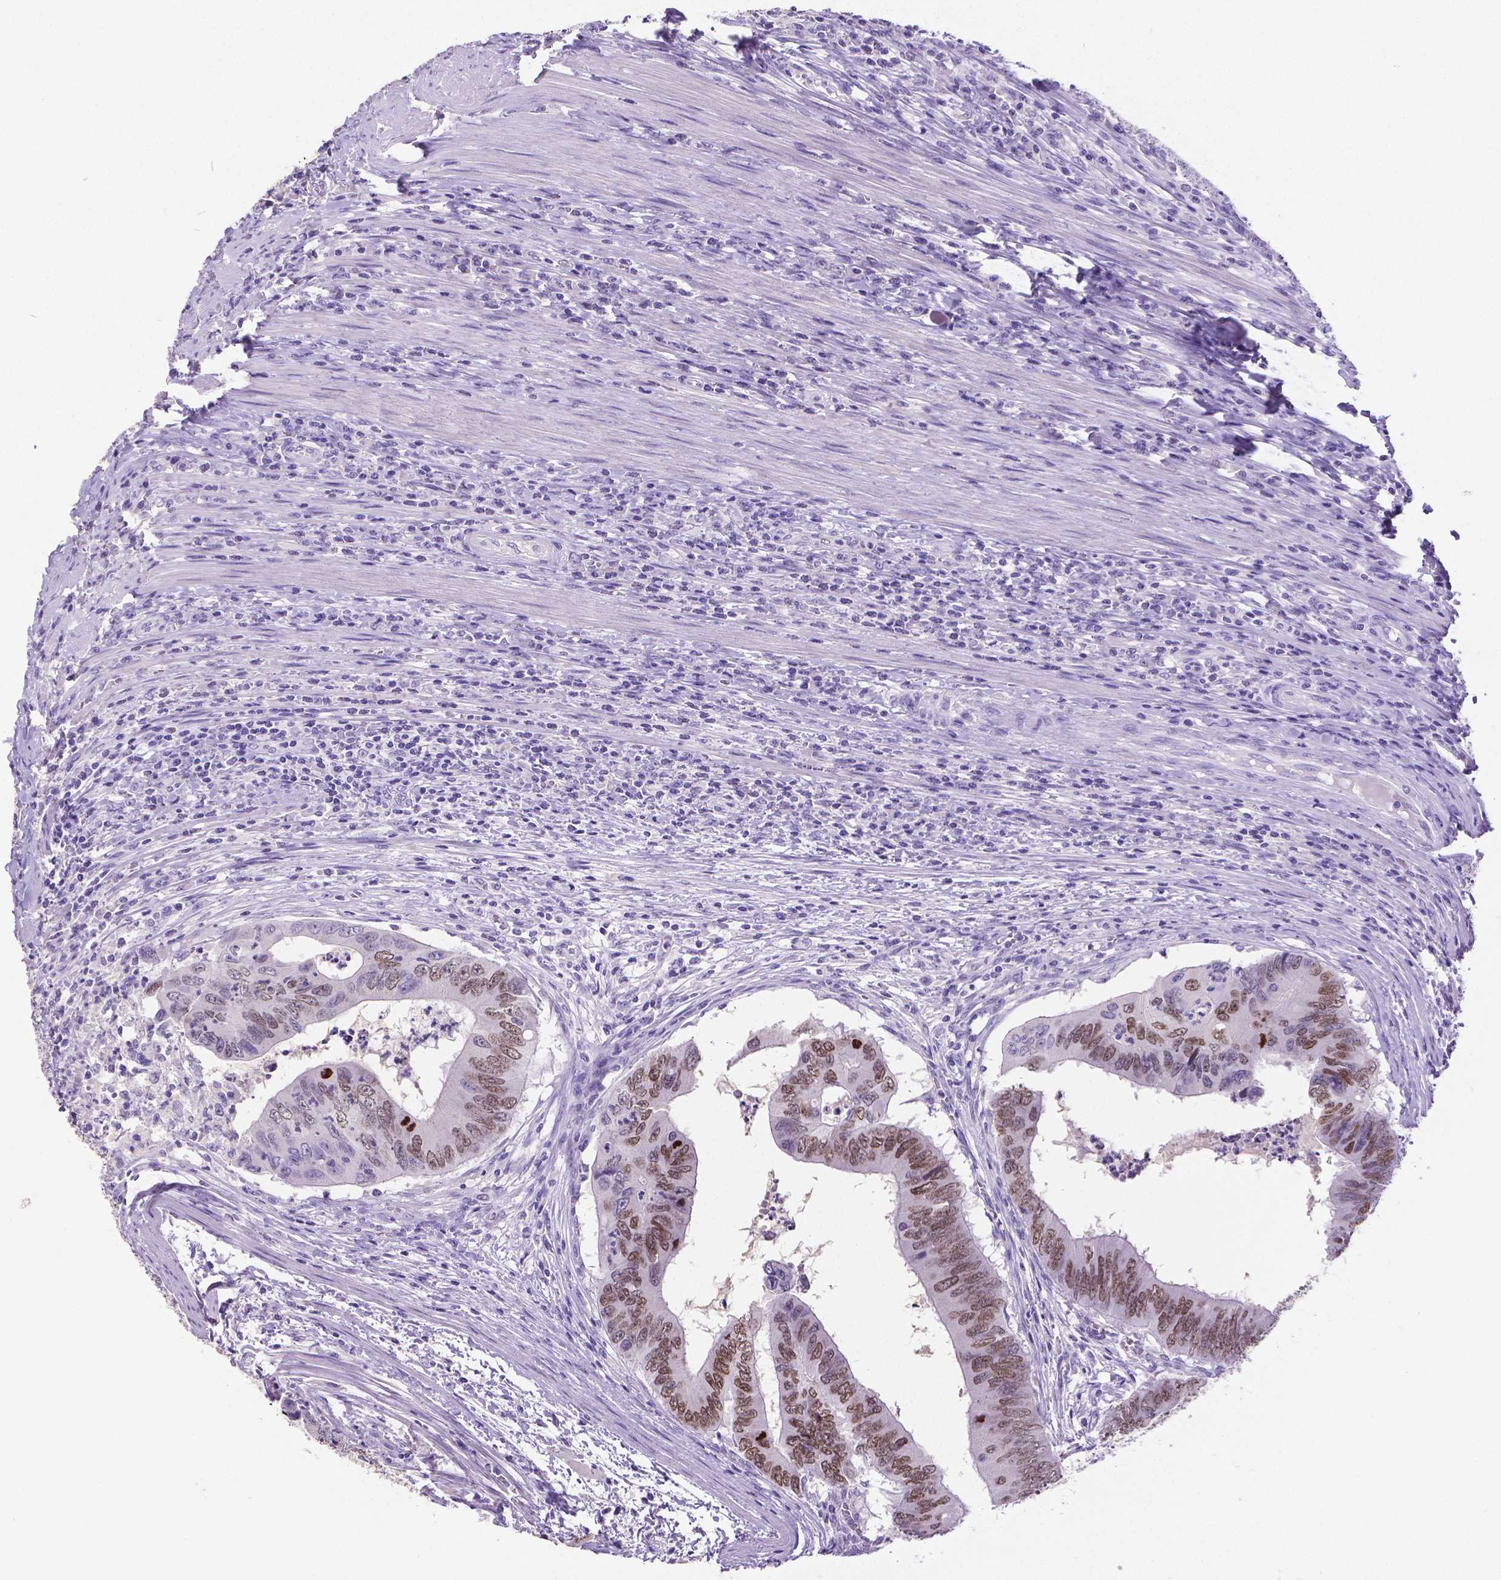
{"staining": {"intensity": "moderate", "quantity": ">75%", "location": "nuclear"}, "tissue": "colorectal cancer", "cell_type": "Tumor cells", "image_type": "cancer", "snomed": [{"axis": "morphology", "description": "Adenocarcinoma, NOS"}, {"axis": "topography", "description": "Colon"}], "caption": "A histopathology image of adenocarcinoma (colorectal) stained for a protein demonstrates moderate nuclear brown staining in tumor cells.", "gene": "SATB2", "patient": {"sex": "male", "age": 53}}